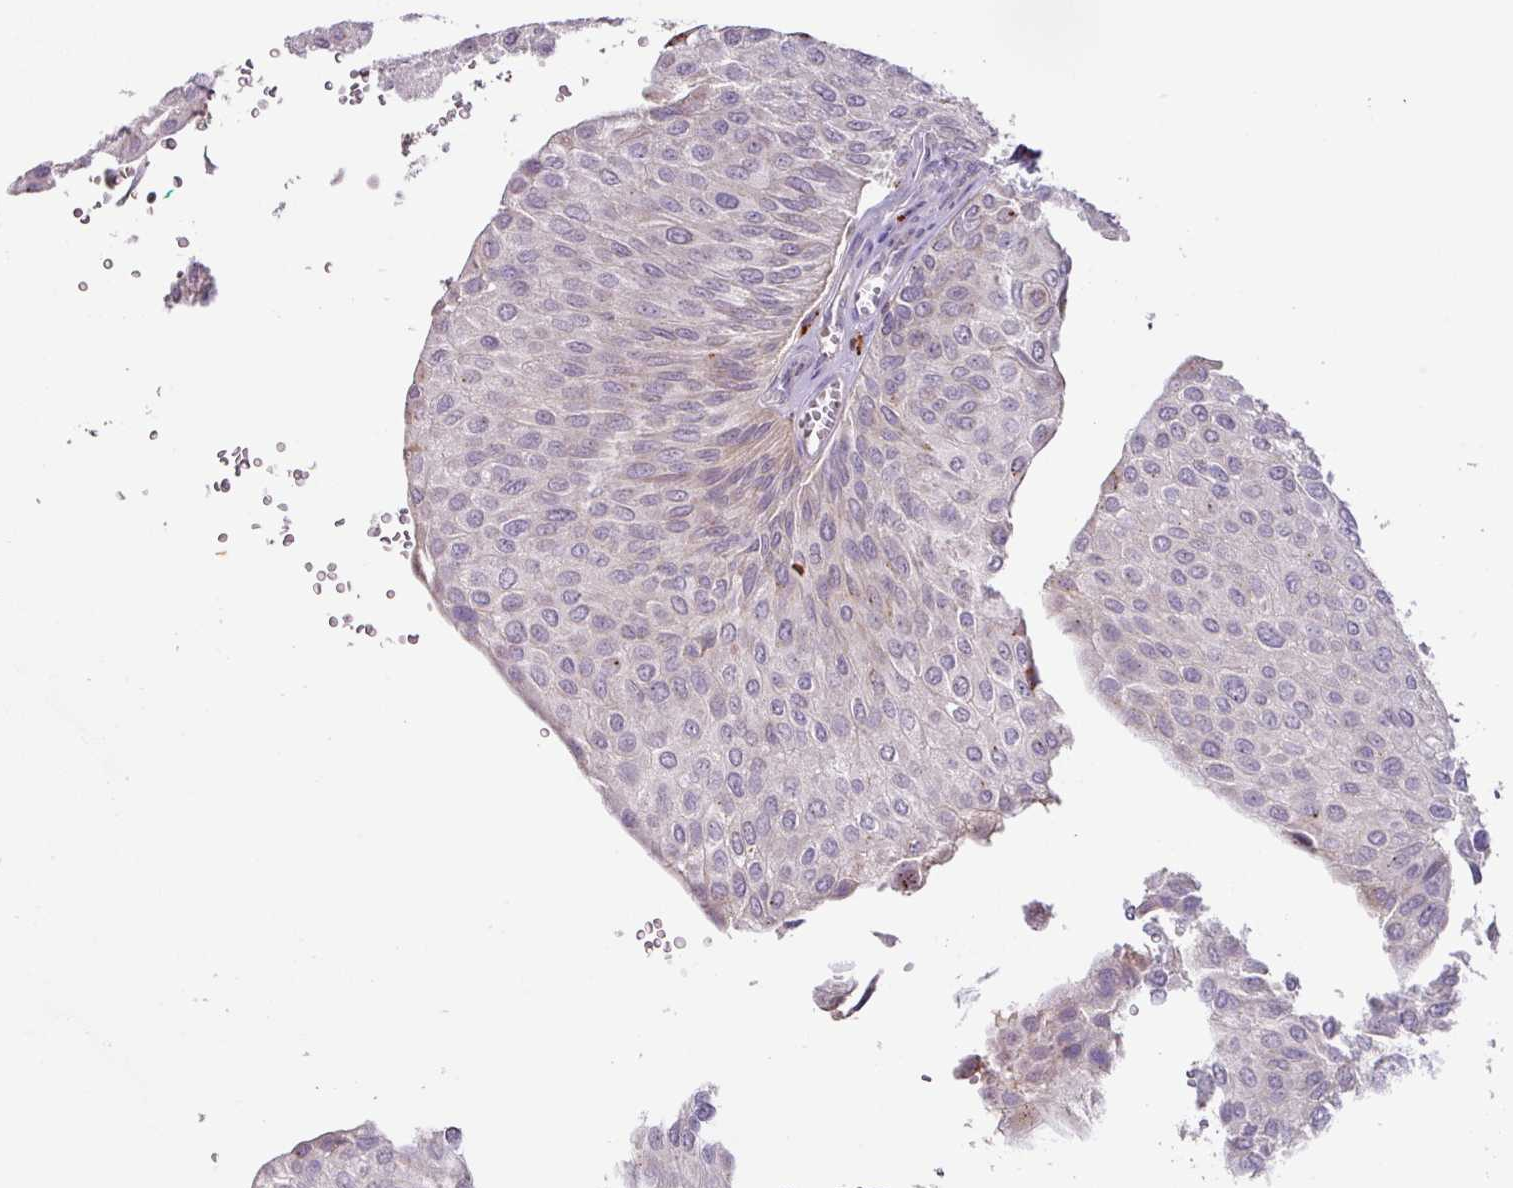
{"staining": {"intensity": "negative", "quantity": "none", "location": "none"}, "tissue": "urothelial cancer", "cell_type": "Tumor cells", "image_type": "cancer", "snomed": [{"axis": "morphology", "description": "Urothelial carcinoma, NOS"}, {"axis": "topography", "description": "Urinary bladder"}], "caption": "An immunohistochemistry micrograph of urothelial cancer is shown. There is no staining in tumor cells of urothelial cancer.", "gene": "PLEKHH3", "patient": {"sex": "male", "age": 67}}